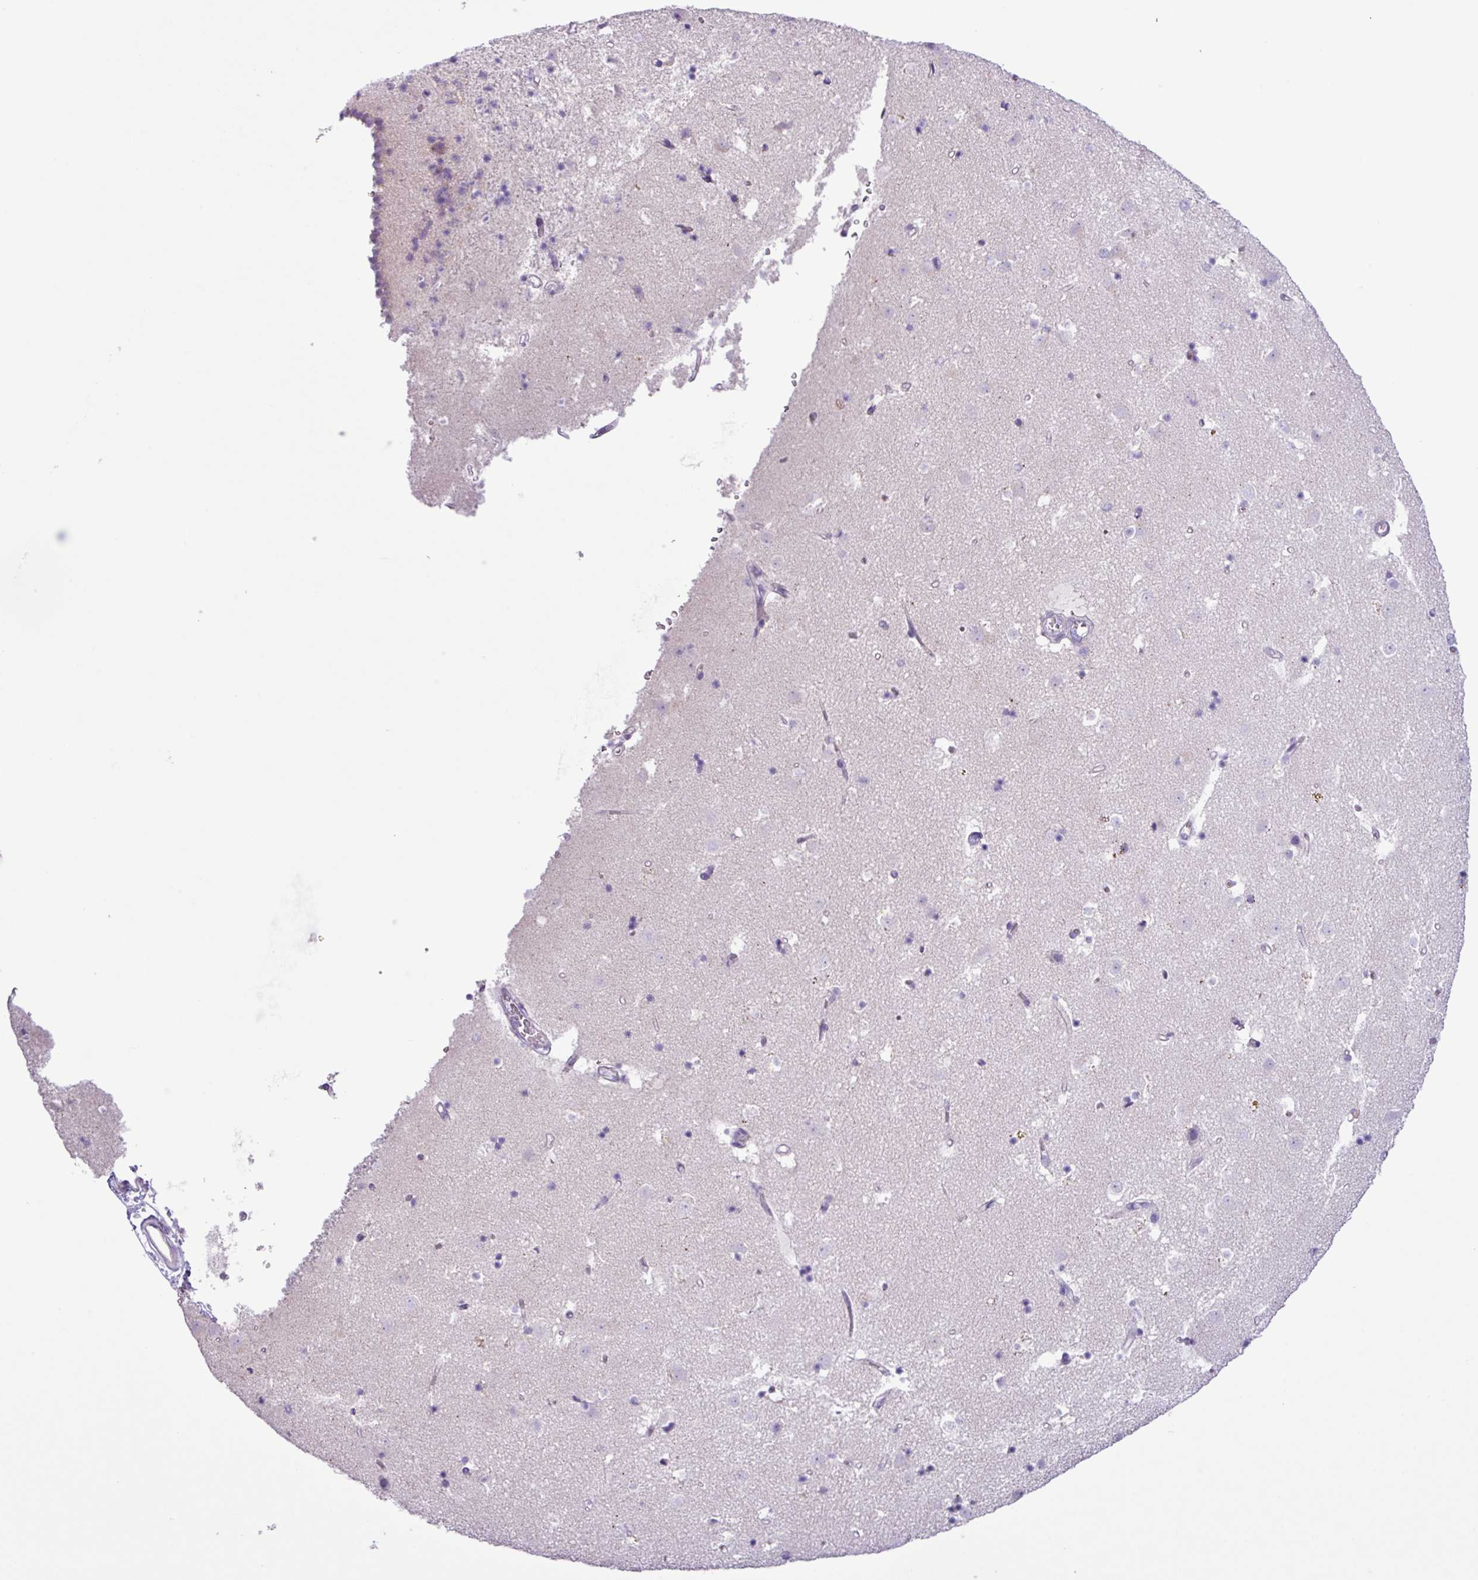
{"staining": {"intensity": "negative", "quantity": "none", "location": "none"}, "tissue": "caudate", "cell_type": "Glial cells", "image_type": "normal", "snomed": [{"axis": "morphology", "description": "Normal tissue, NOS"}, {"axis": "topography", "description": "Lateral ventricle wall"}], "caption": "Glial cells show no significant protein staining in benign caudate. (Immunohistochemistry (ihc), brightfield microscopy, high magnification).", "gene": "CYSTM1", "patient": {"sex": "male", "age": 58}}